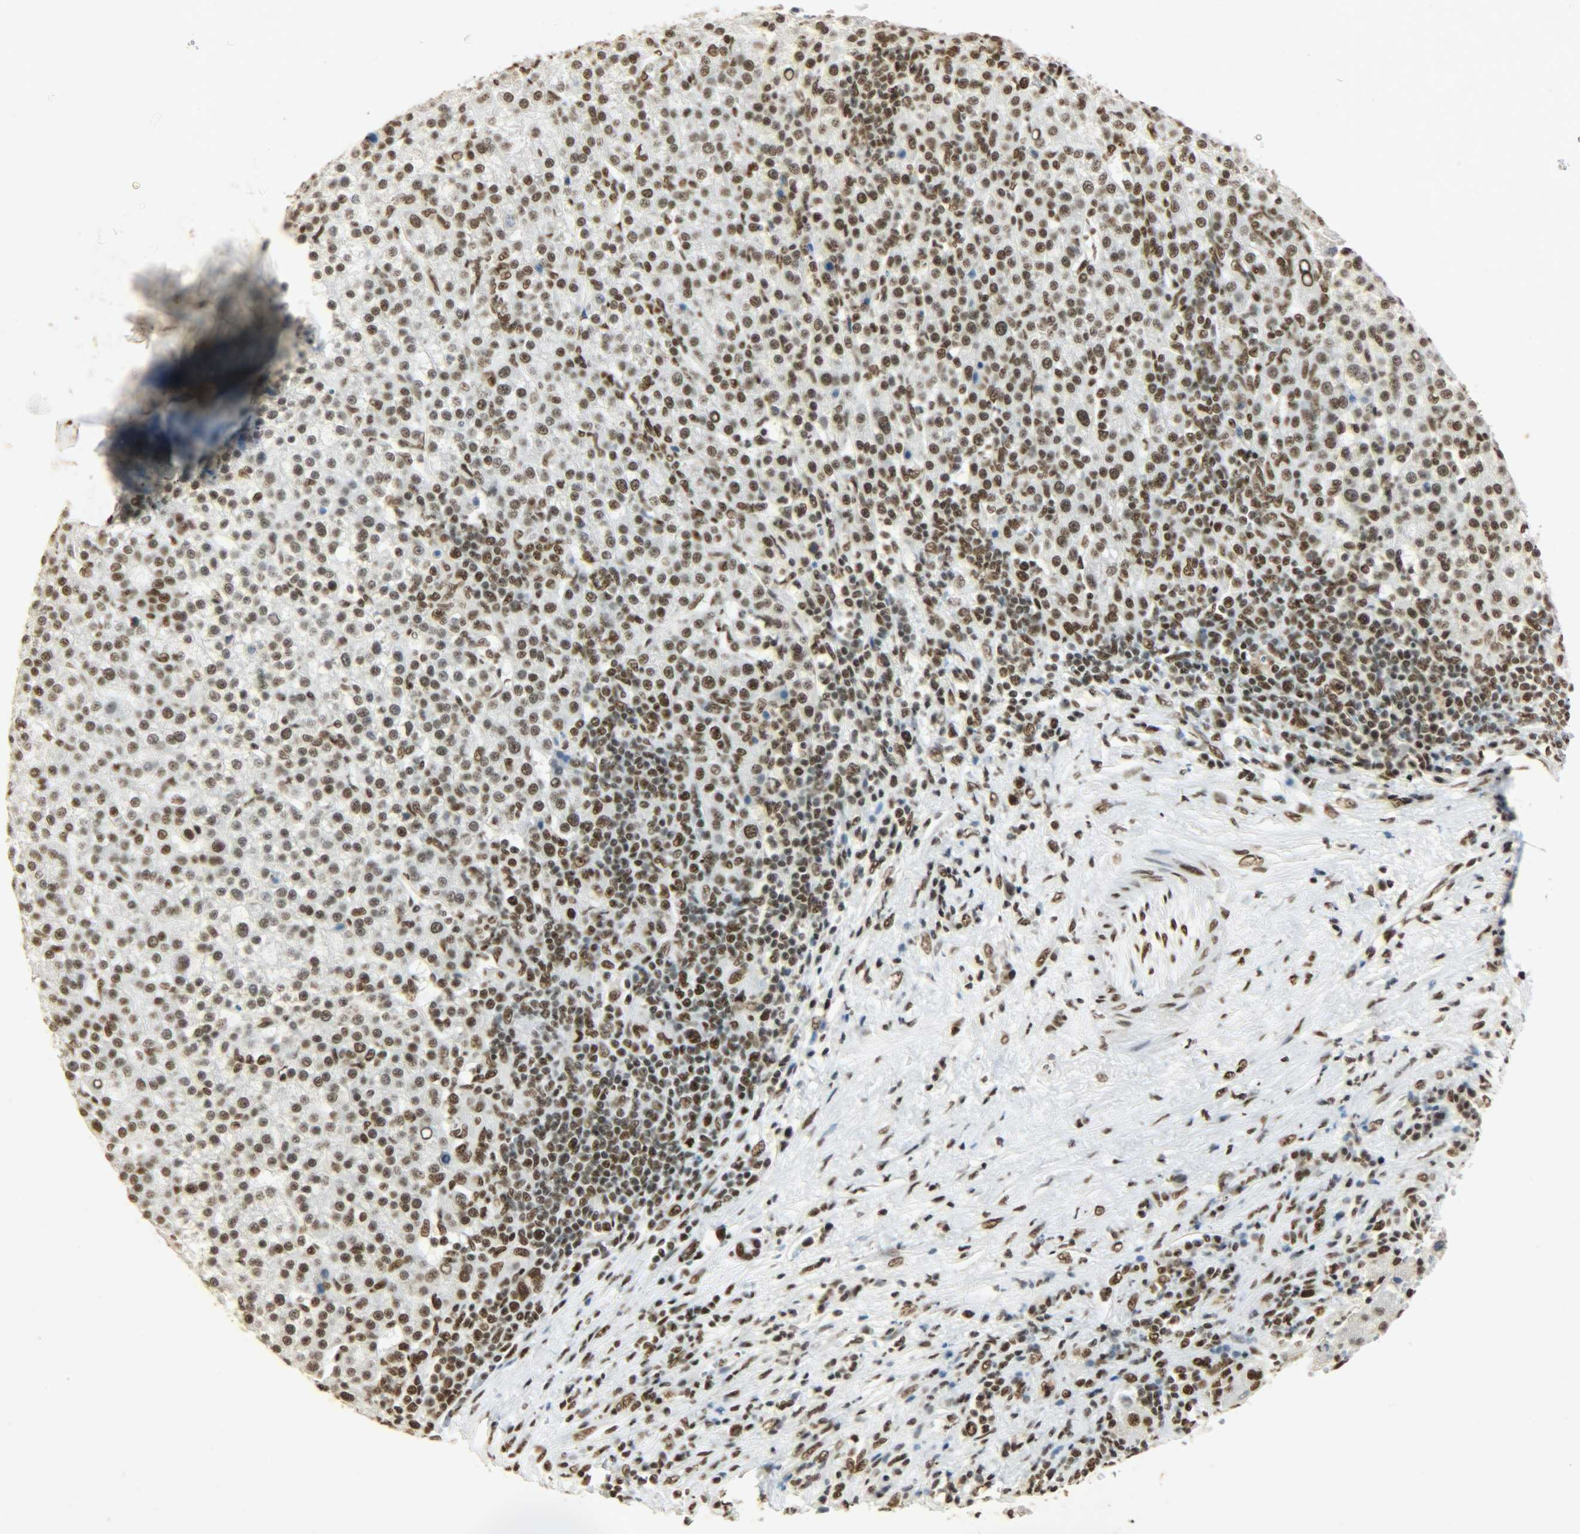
{"staining": {"intensity": "strong", "quantity": ">75%", "location": "nuclear"}, "tissue": "liver cancer", "cell_type": "Tumor cells", "image_type": "cancer", "snomed": [{"axis": "morphology", "description": "Carcinoma, Hepatocellular, NOS"}, {"axis": "topography", "description": "Liver"}], "caption": "Immunohistochemistry (IHC) photomicrograph of neoplastic tissue: liver cancer (hepatocellular carcinoma) stained using immunohistochemistry displays high levels of strong protein expression localized specifically in the nuclear of tumor cells, appearing as a nuclear brown color.", "gene": "KHDRBS1", "patient": {"sex": "female", "age": 58}}